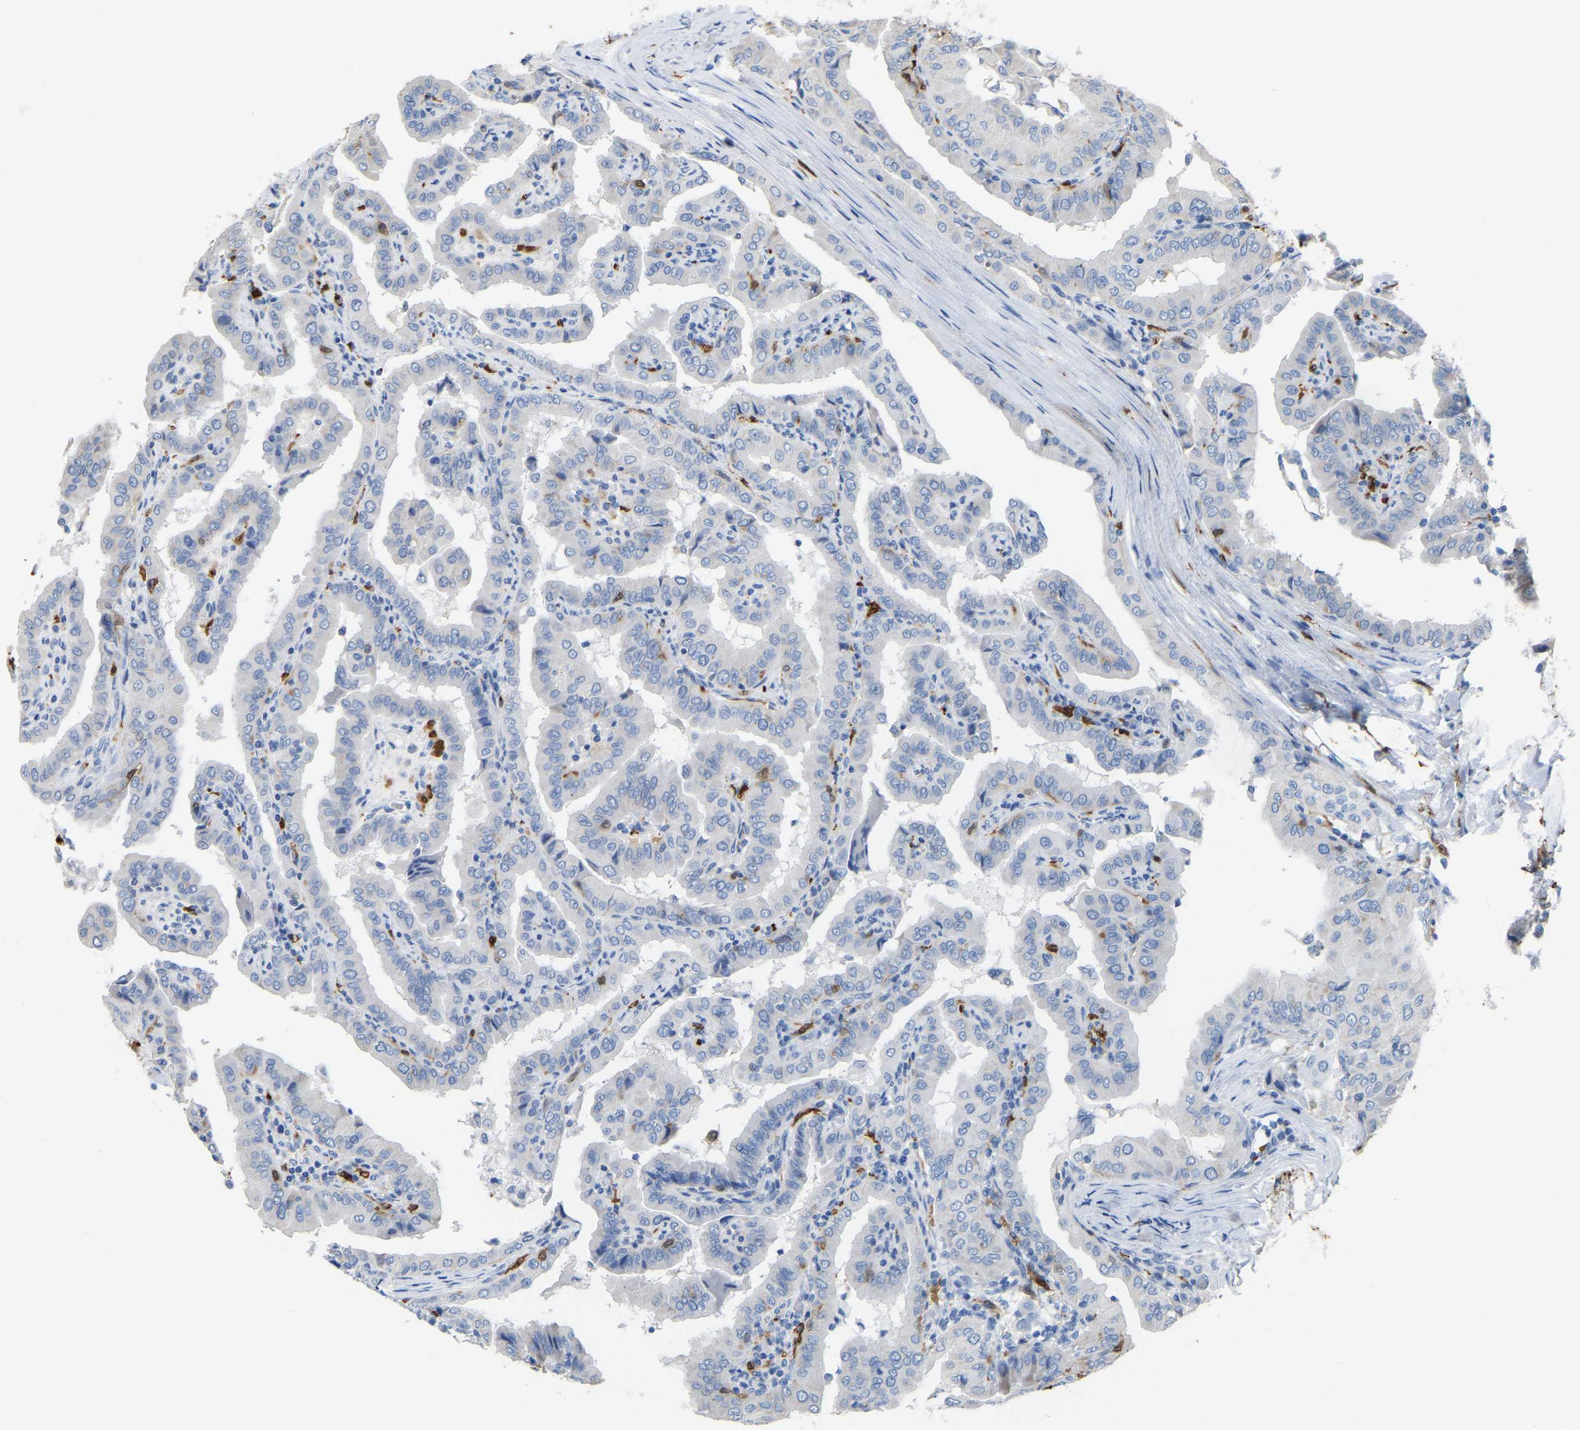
{"staining": {"intensity": "negative", "quantity": "none", "location": "none"}, "tissue": "thyroid cancer", "cell_type": "Tumor cells", "image_type": "cancer", "snomed": [{"axis": "morphology", "description": "Papillary adenocarcinoma, NOS"}, {"axis": "topography", "description": "Thyroid gland"}], "caption": "Papillary adenocarcinoma (thyroid) was stained to show a protein in brown. There is no significant staining in tumor cells. Nuclei are stained in blue.", "gene": "ULBP2", "patient": {"sex": "male", "age": 33}}